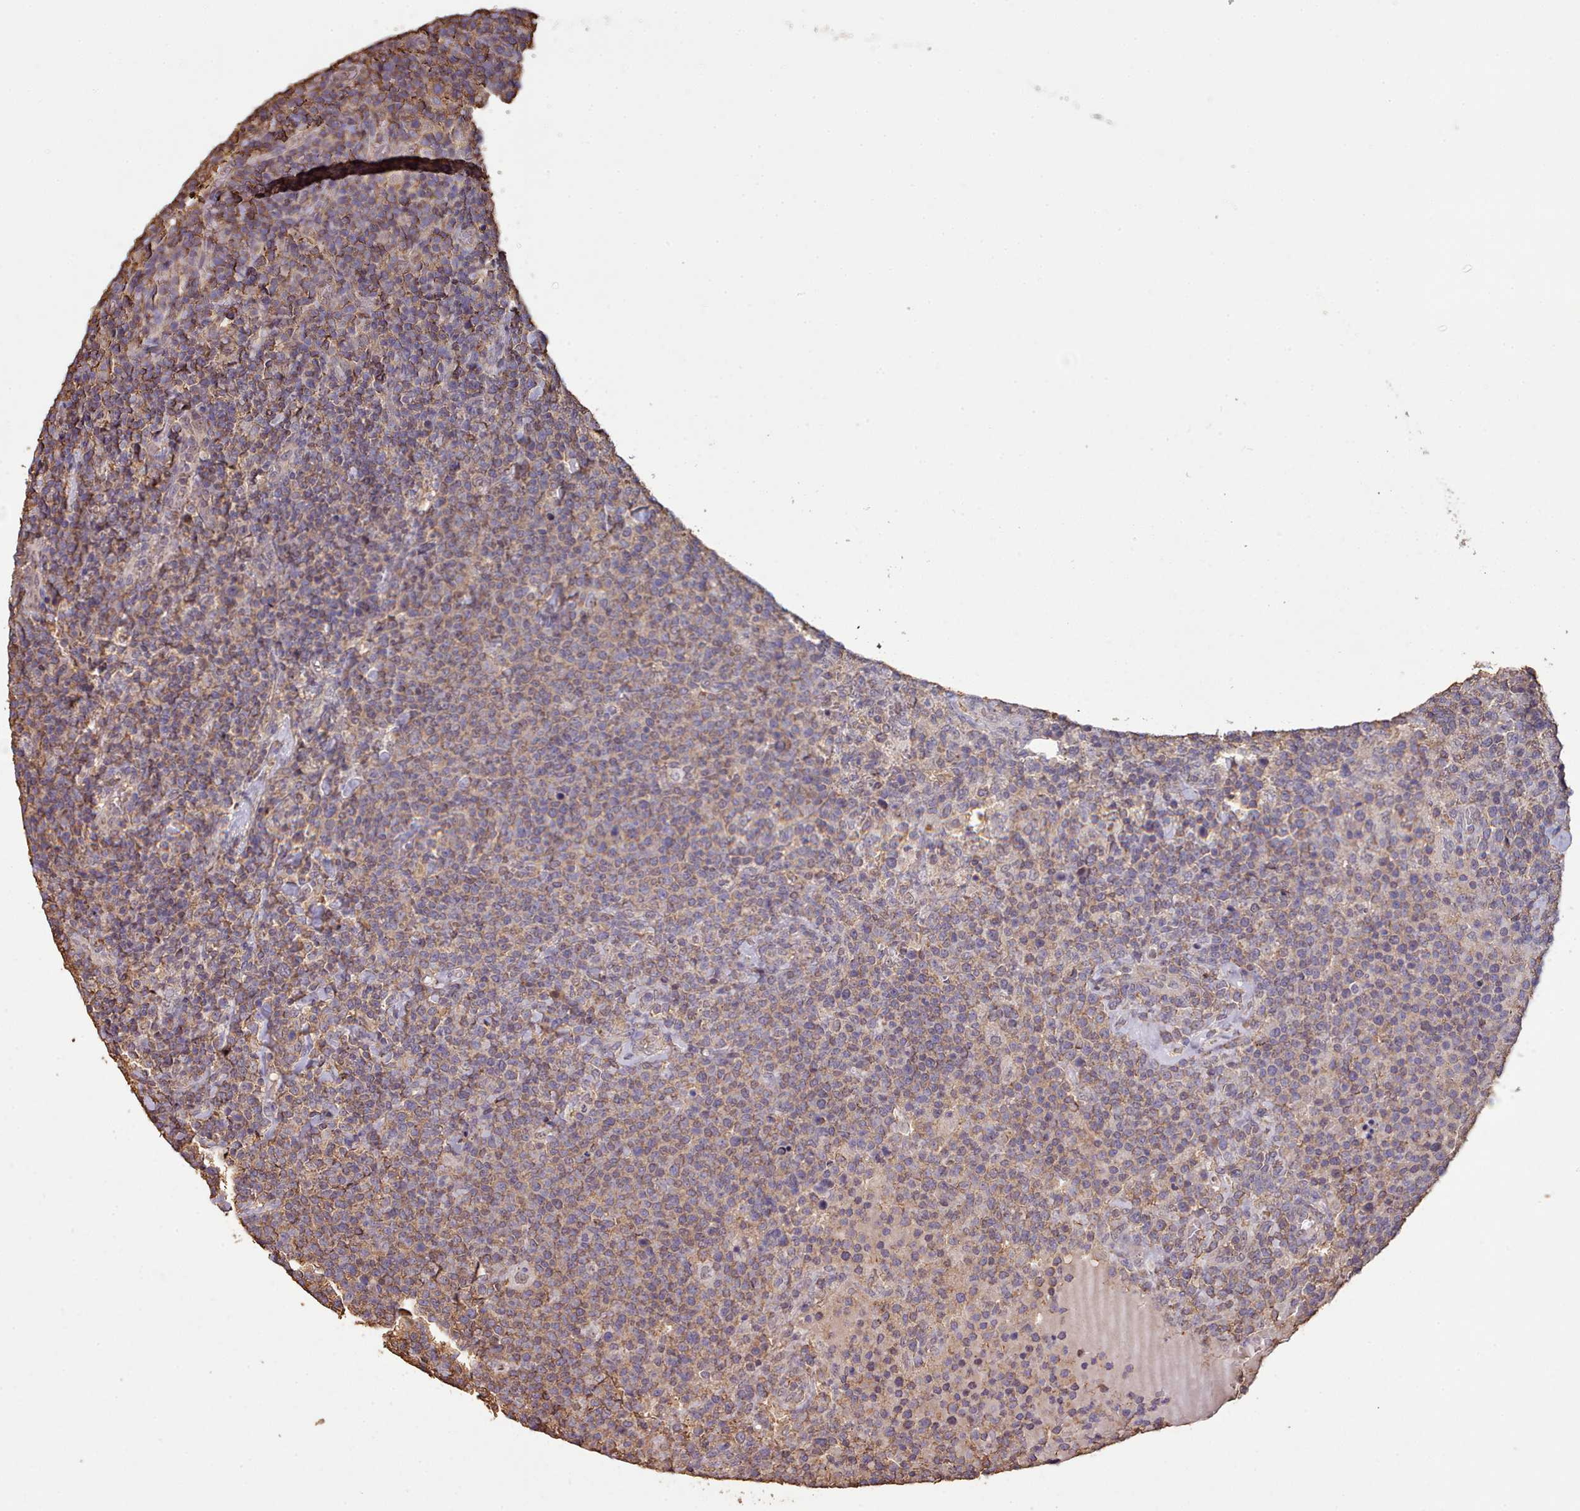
{"staining": {"intensity": "weak", "quantity": ">75%", "location": "cytoplasmic/membranous"}, "tissue": "lymphoma", "cell_type": "Tumor cells", "image_type": "cancer", "snomed": [{"axis": "morphology", "description": "Malignant lymphoma, non-Hodgkin's type, High grade"}, {"axis": "topography", "description": "Lymph node"}], "caption": "Protein expression analysis of lymphoma displays weak cytoplasmic/membranous expression in approximately >75% of tumor cells. The staining was performed using DAB (3,3'-diaminobenzidine), with brown indicating positive protein expression. Nuclei are stained blue with hematoxylin.", "gene": "METRN", "patient": {"sex": "male", "age": 61}}